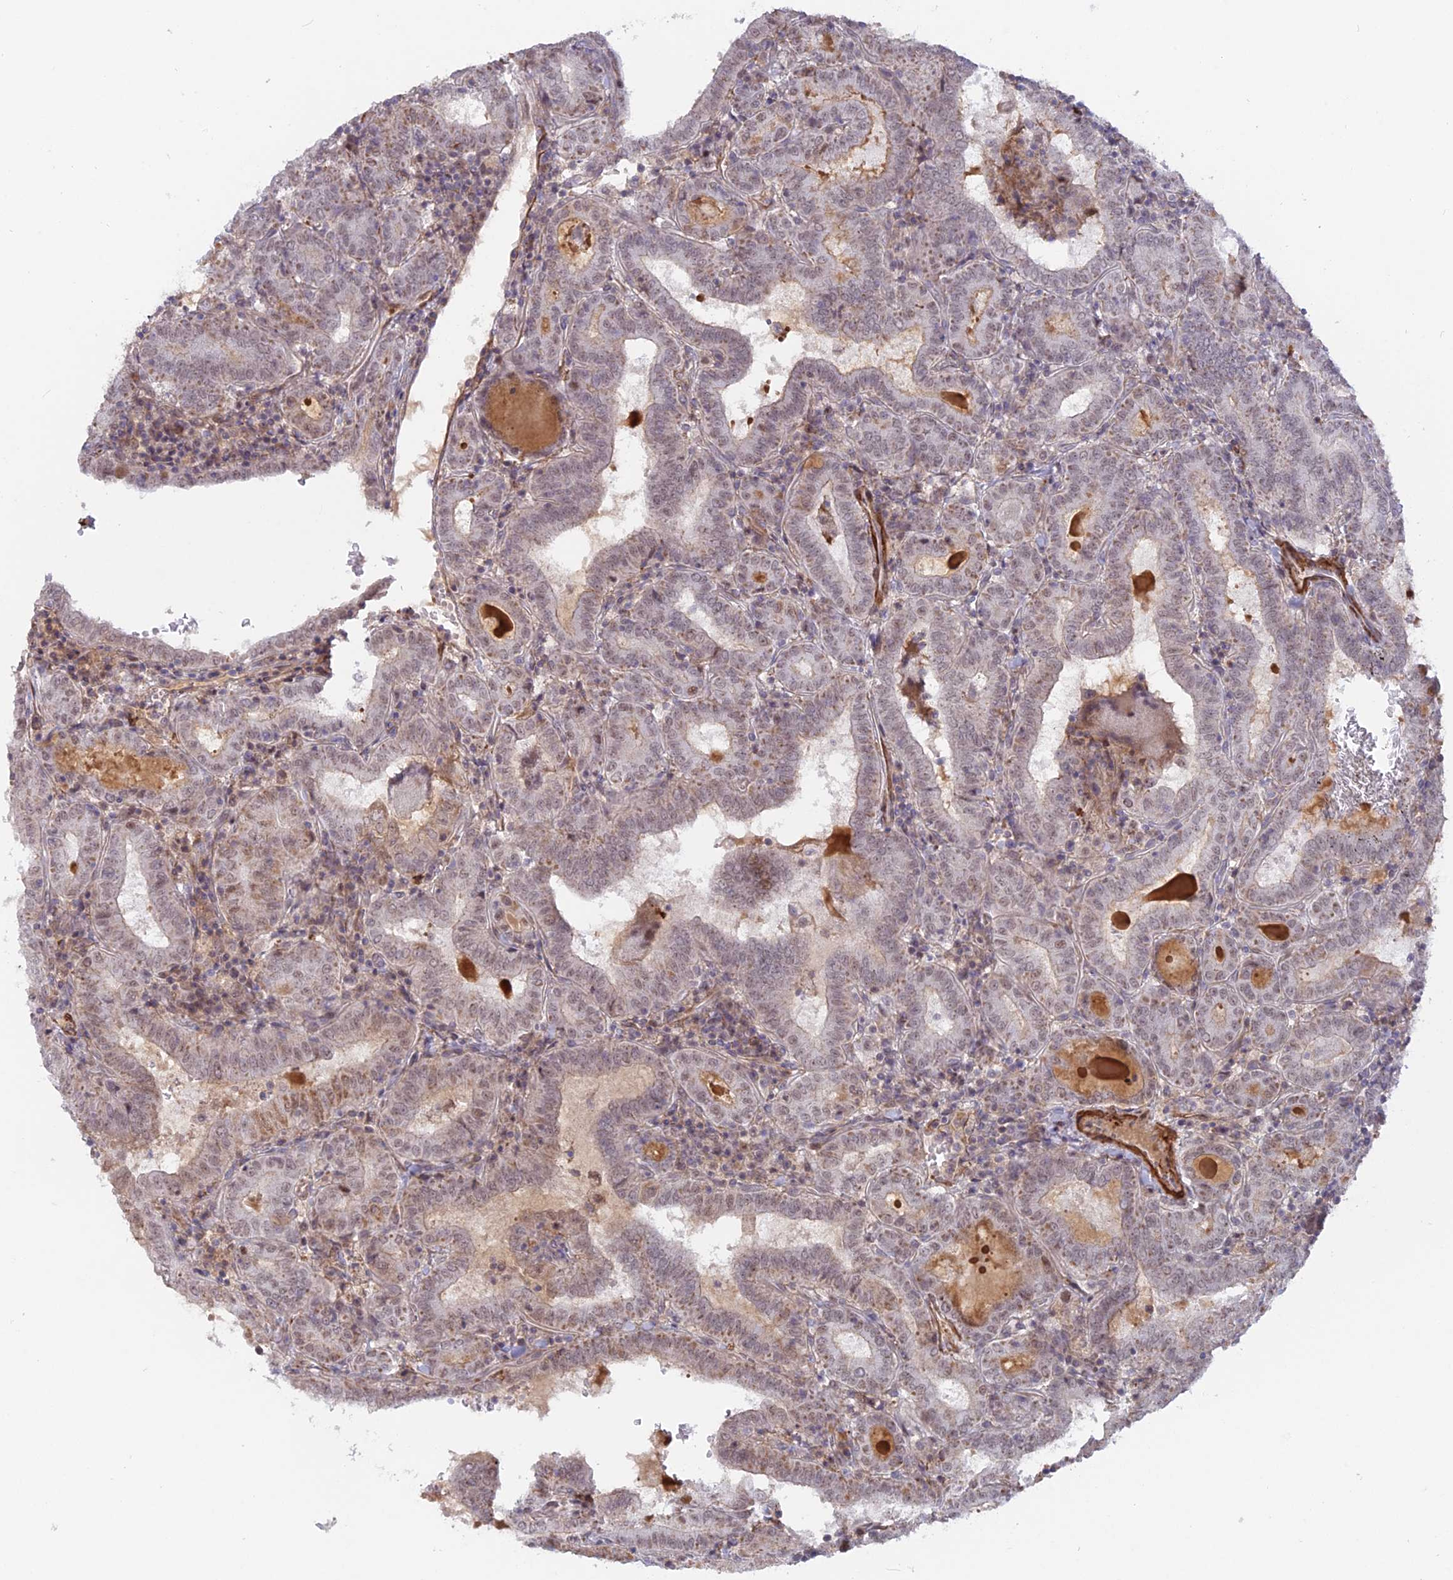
{"staining": {"intensity": "weak", "quantity": "25%-75%", "location": "nuclear"}, "tissue": "thyroid cancer", "cell_type": "Tumor cells", "image_type": "cancer", "snomed": [{"axis": "morphology", "description": "Papillary adenocarcinoma, NOS"}, {"axis": "topography", "description": "Thyroid gland"}], "caption": "Immunohistochemistry micrograph of neoplastic tissue: human papillary adenocarcinoma (thyroid) stained using immunohistochemistry shows low levels of weak protein expression localized specifically in the nuclear of tumor cells, appearing as a nuclear brown color.", "gene": "CCDC154", "patient": {"sex": "female", "age": 72}}